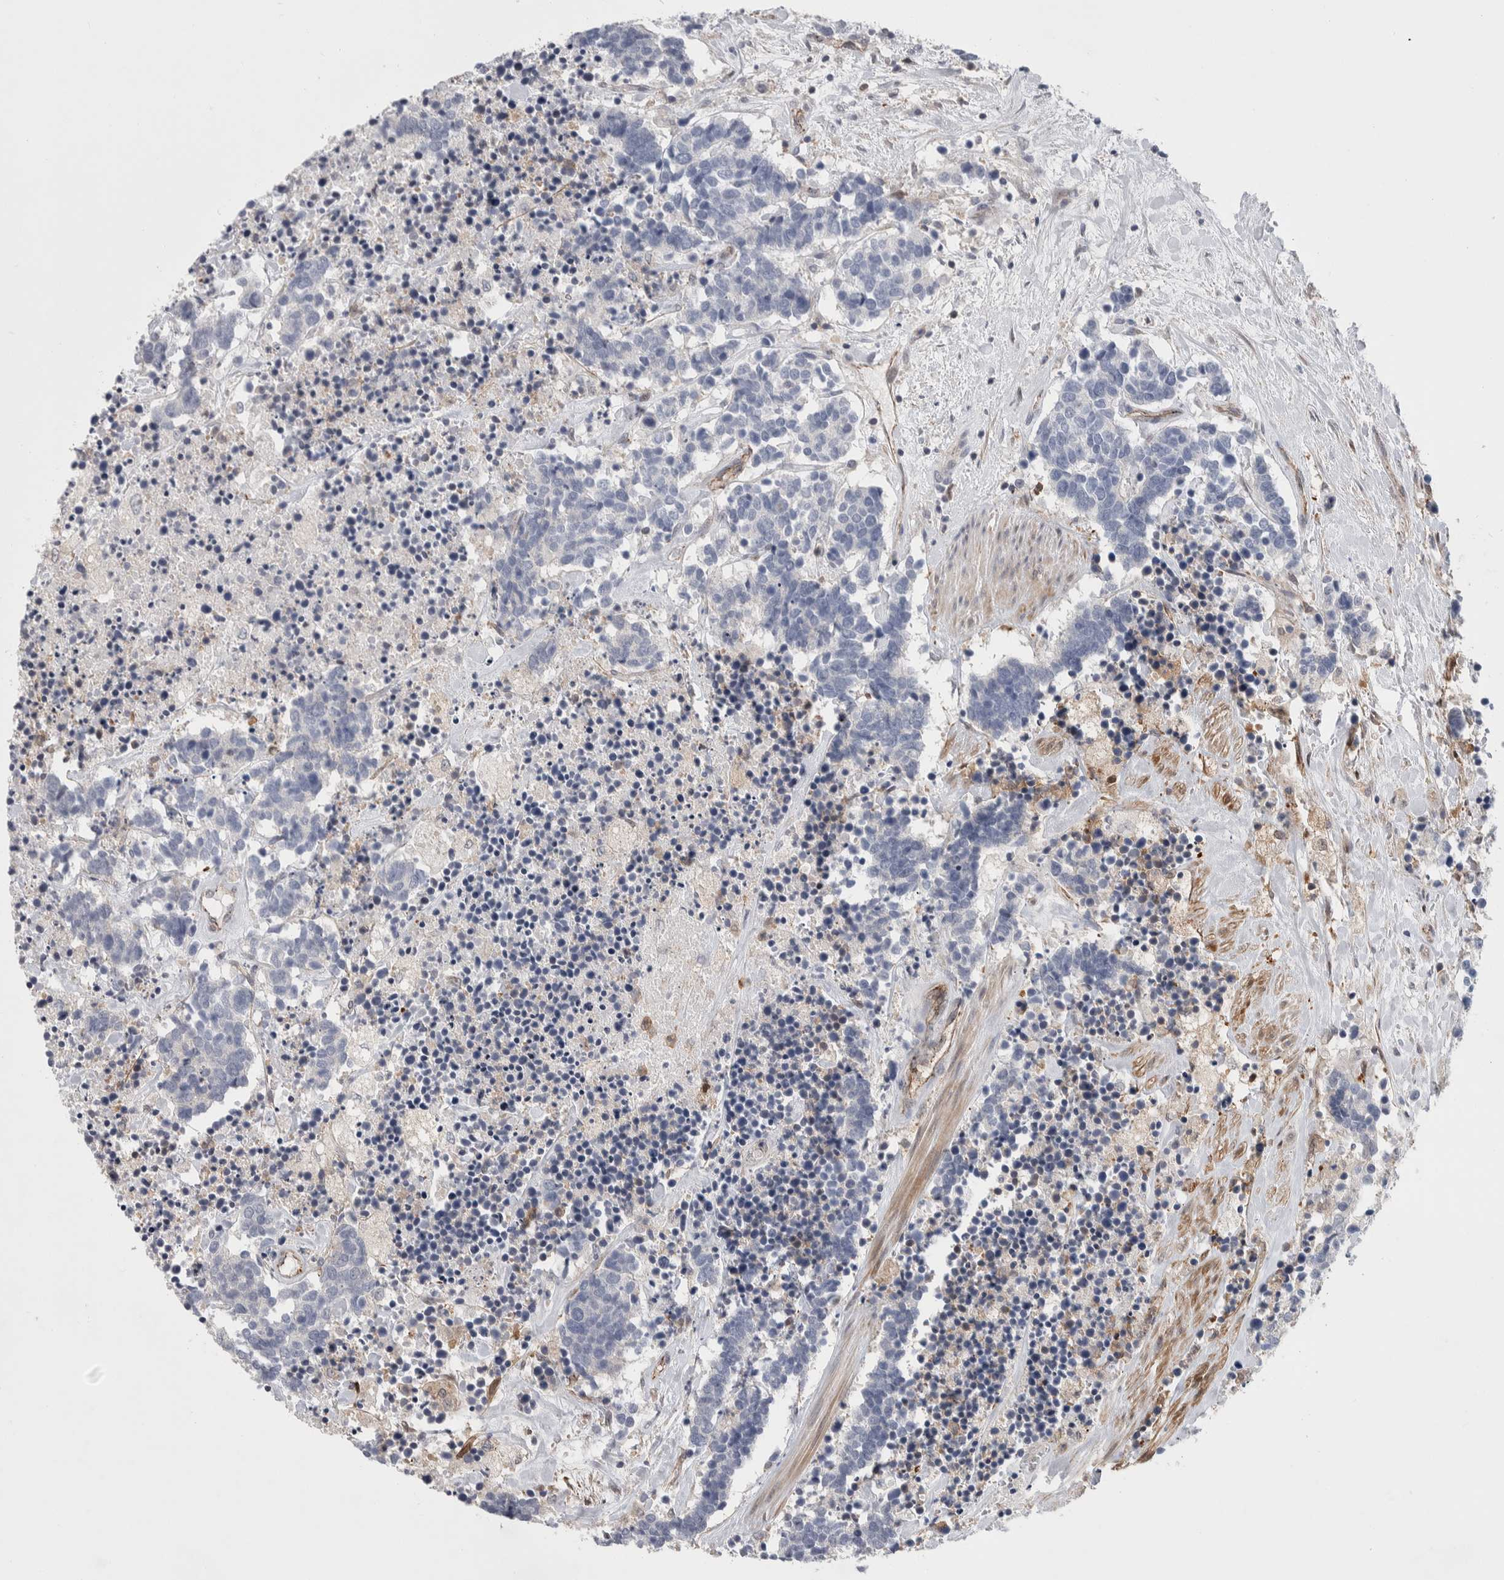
{"staining": {"intensity": "negative", "quantity": "none", "location": "none"}, "tissue": "carcinoid", "cell_type": "Tumor cells", "image_type": "cancer", "snomed": [{"axis": "morphology", "description": "Carcinoma, NOS"}, {"axis": "morphology", "description": "Carcinoid, malignant, NOS"}, {"axis": "topography", "description": "Urinary bladder"}], "caption": "Immunohistochemistry of carcinoid demonstrates no positivity in tumor cells.", "gene": "ZNF862", "patient": {"sex": "male", "age": 57}}